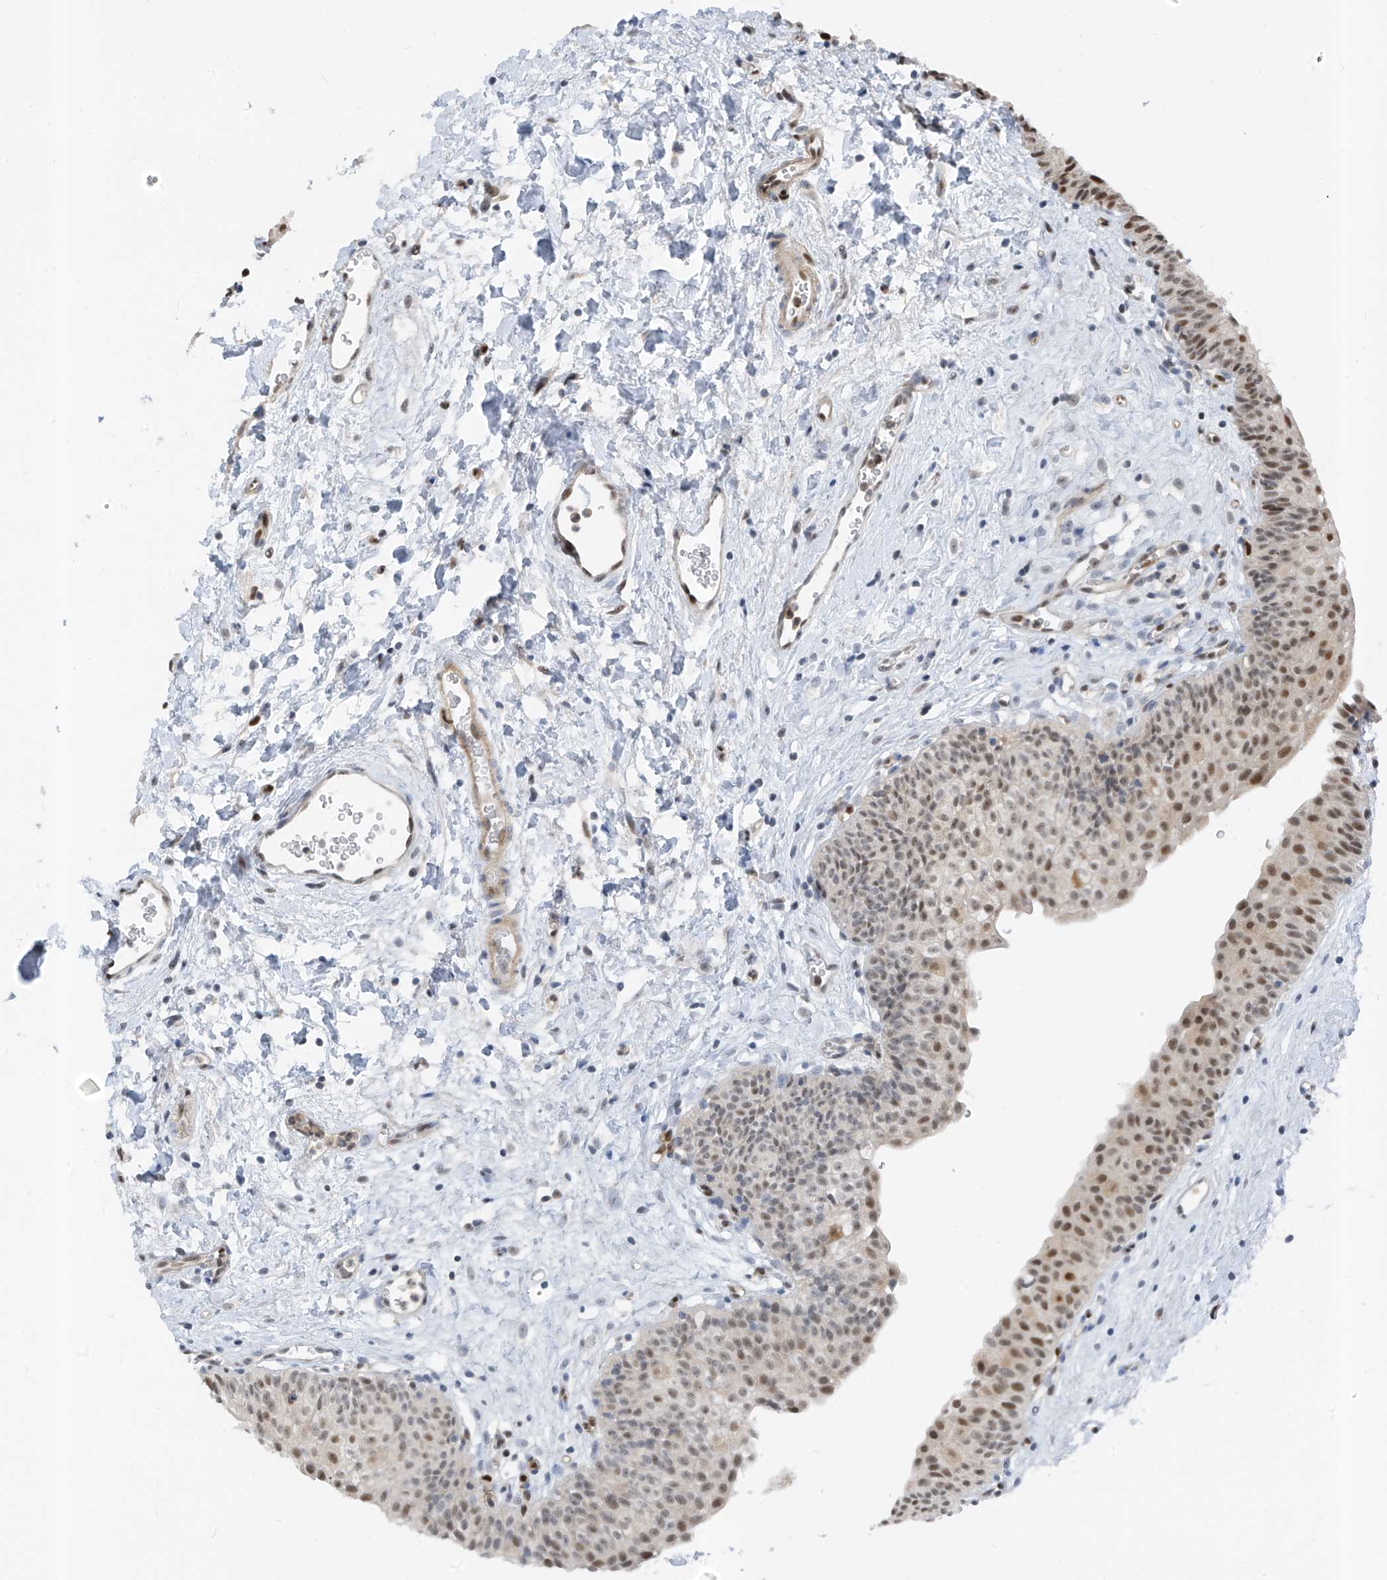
{"staining": {"intensity": "moderate", "quantity": ">75%", "location": "nuclear"}, "tissue": "urinary bladder", "cell_type": "Urothelial cells", "image_type": "normal", "snomed": [{"axis": "morphology", "description": "Normal tissue, NOS"}, {"axis": "topography", "description": "Urinary bladder"}], "caption": "Urinary bladder stained with DAB IHC demonstrates medium levels of moderate nuclear expression in approximately >75% of urothelial cells. (Stains: DAB in brown, nuclei in blue, Microscopy: brightfield microscopy at high magnification).", "gene": "RBP7", "patient": {"sex": "male", "age": 51}}